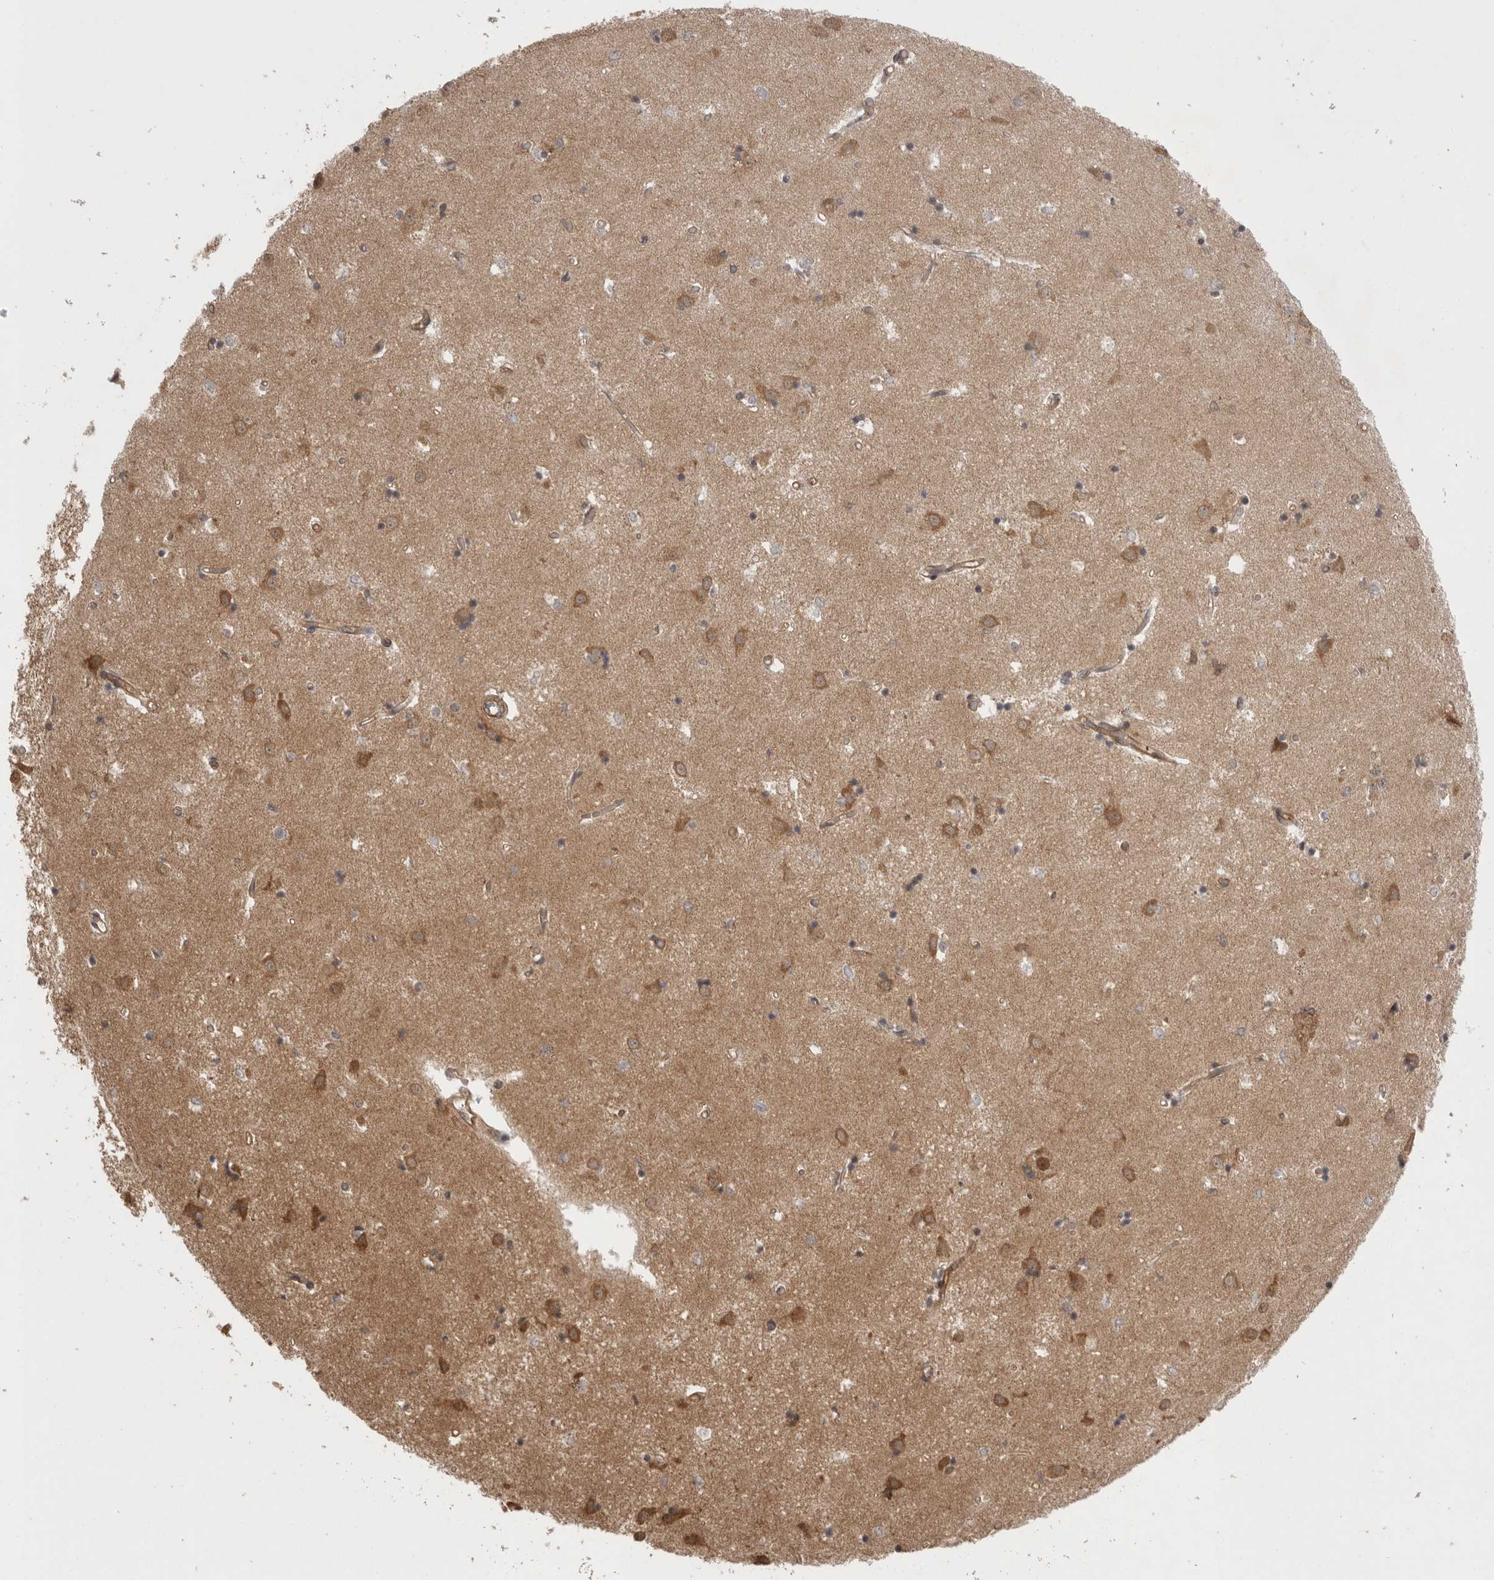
{"staining": {"intensity": "moderate", "quantity": ">75%", "location": "cytoplasmic/membranous,nuclear"}, "tissue": "caudate", "cell_type": "Glial cells", "image_type": "normal", "snomed": [{"axis": "morphology", "description": "Normal tissue, NOS"}, {"axis": "topography", "description": "Lateral ventricle wall"}], "caption": "Immunohistochemical staining of unremarkable caudate displays >75% levels of moderate cytoplasmic/membranous,nuclear protein expression in approximately >75% of glial cells.", "gene": "VPS50", "patient": {"sex": "male", "age": 45}}